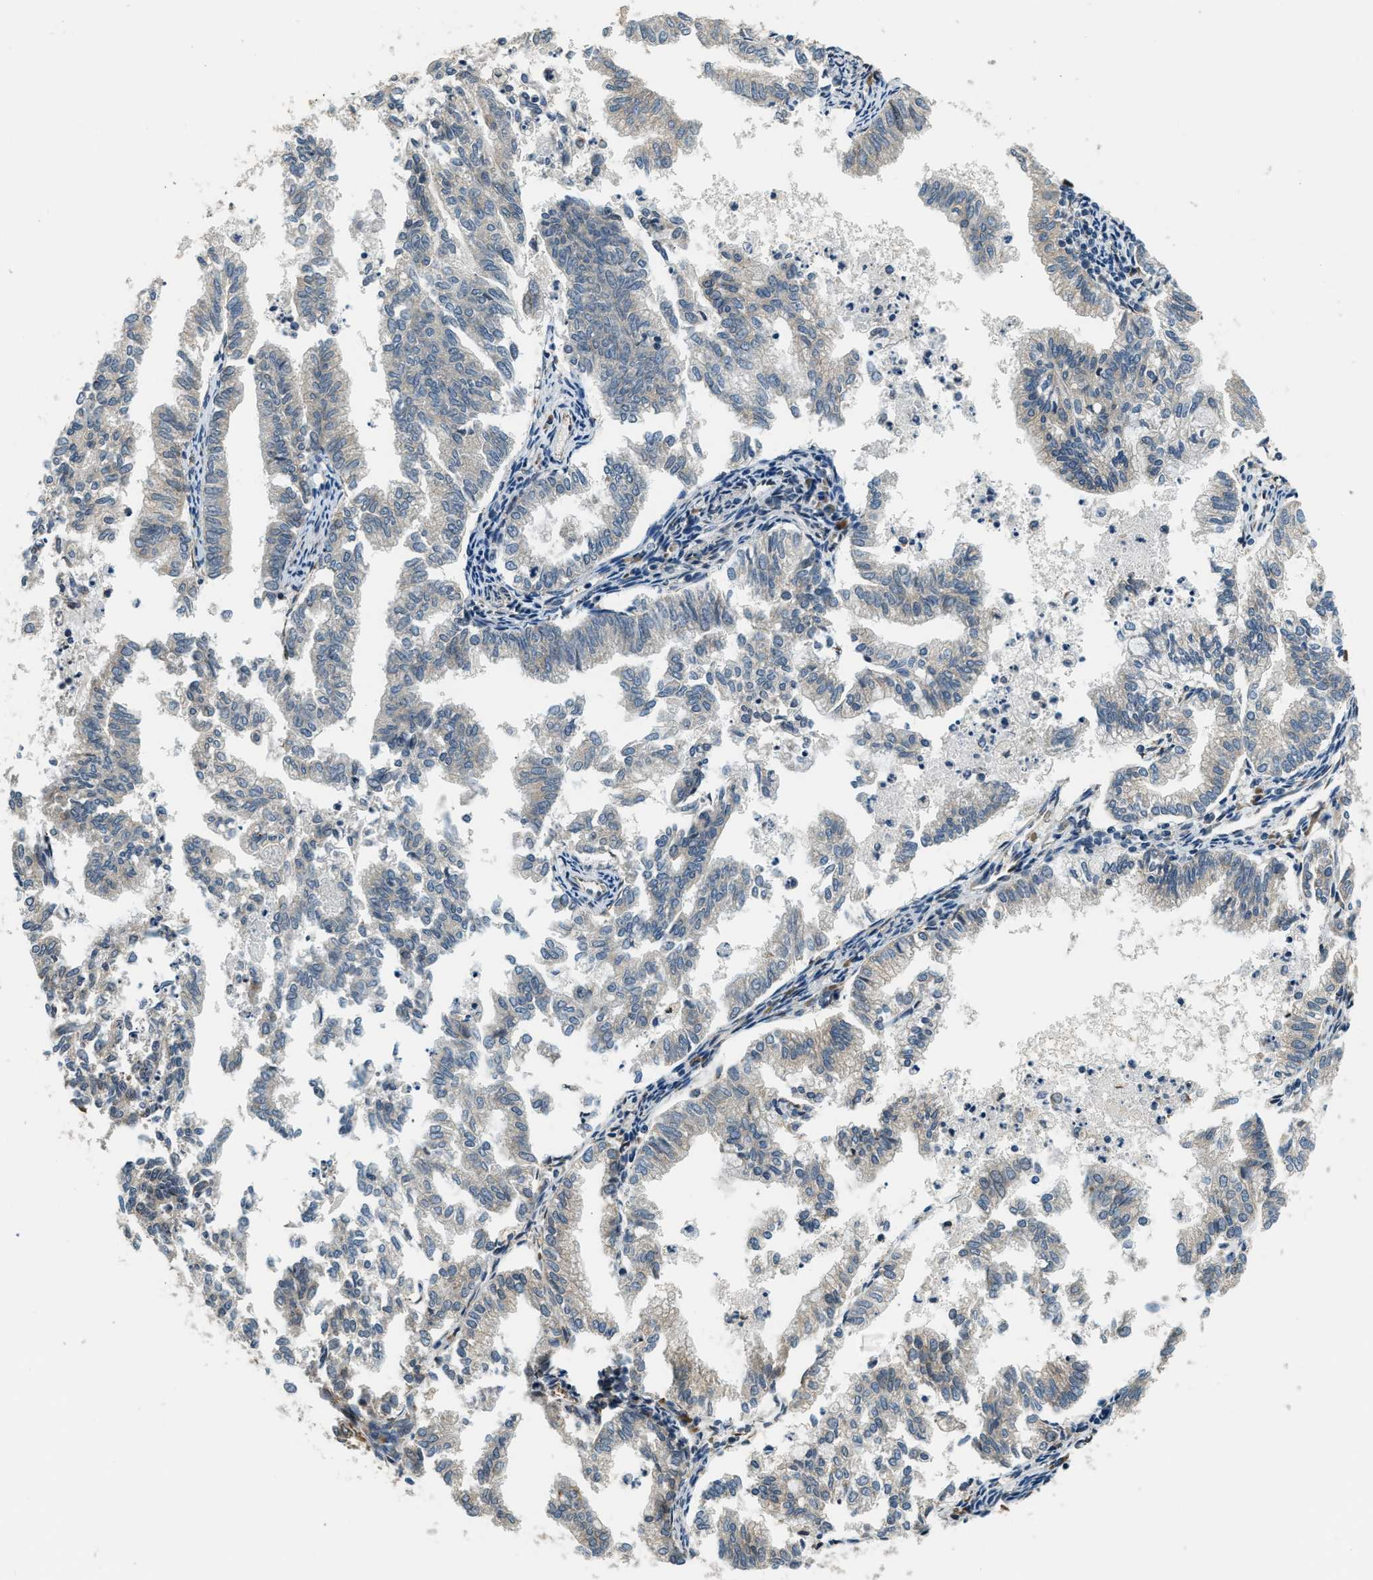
{"staining": {"intensity": "moderate", "quantity": "<25%", "location": "cytoplasmic/membranous"}, "tissue": "endometrial cancer", "cell_type": "Tumor cells", "image_type": "cancer", "snomed": [{"axis": "morphology", "description": "Necrosis, NOS"}, {"axis": "morphology", "description": "Adenocarcinoma, NOS"}, {"axis": "topography", "description": "Endometrium"}], "caption": "Immunohistochemistry photomicrograph of human endometrial adenocarcinoma stained for a protein (brown), which displays low levels of moderate cytoplasmic/membranous positivity in approximately <25% of tumor cells.", "gene": "ALOX12", "patient": {"sex": "female", "age": 79}}